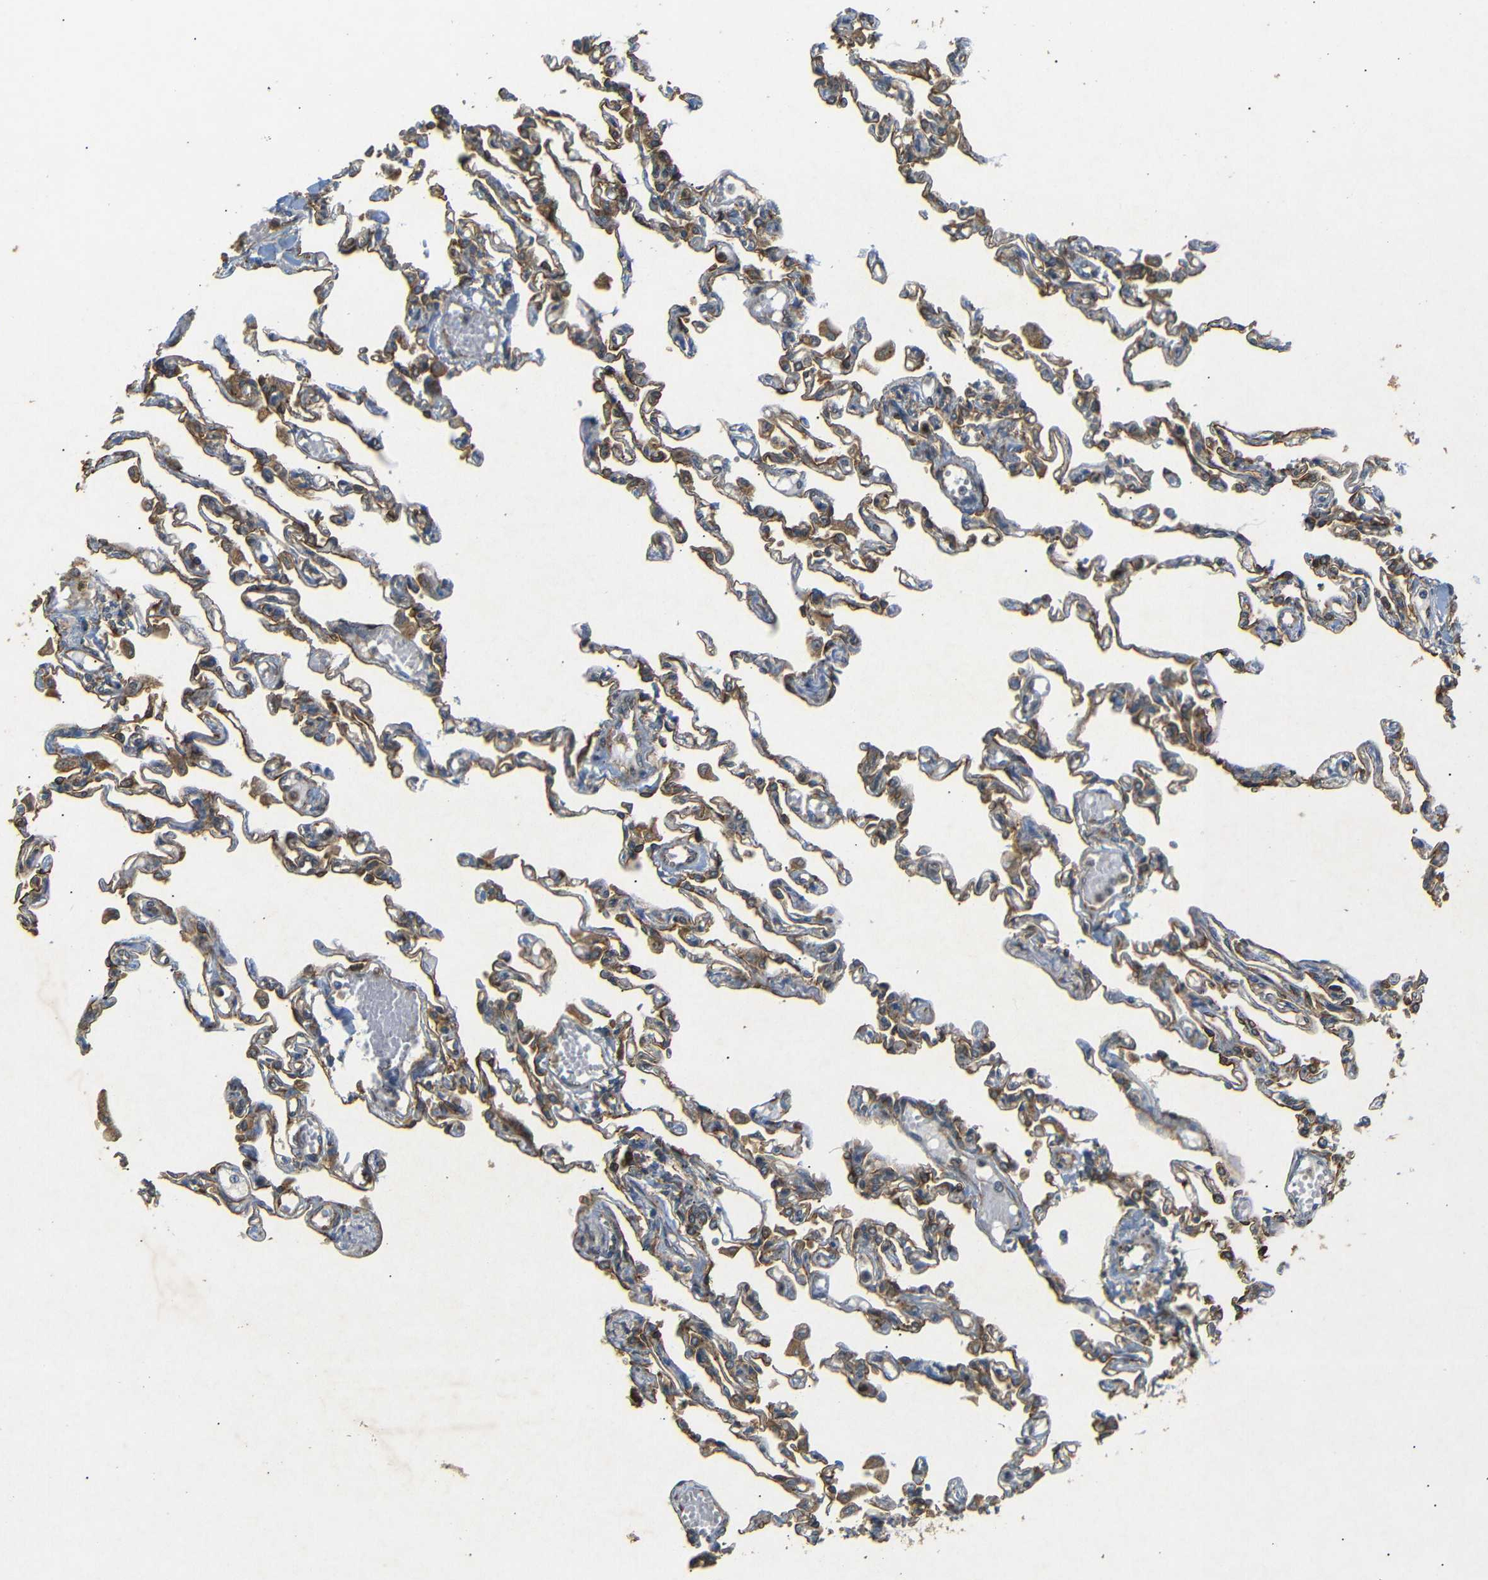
{"staining": {"intensity": "strong", "quantity": "25%-75%", "location": "cytoplasmic/membranous"}, "tissue": "lung", "cell_type": "Alveolar cells", "image_type": "normal", "snomed": [{"axis": "morphology", "description": "Normal tissue, NOS"}, {"axis": "topography", "description": "Lung"}], "caption": "An image showing strong cytoplasmic/membranous expression in about 25%-75% of alveolar cells in normal lung, as visualized by brown immunohistochemical staining.", "gene": "BTF3", "patient": {"sex": "male", "age": 21}}